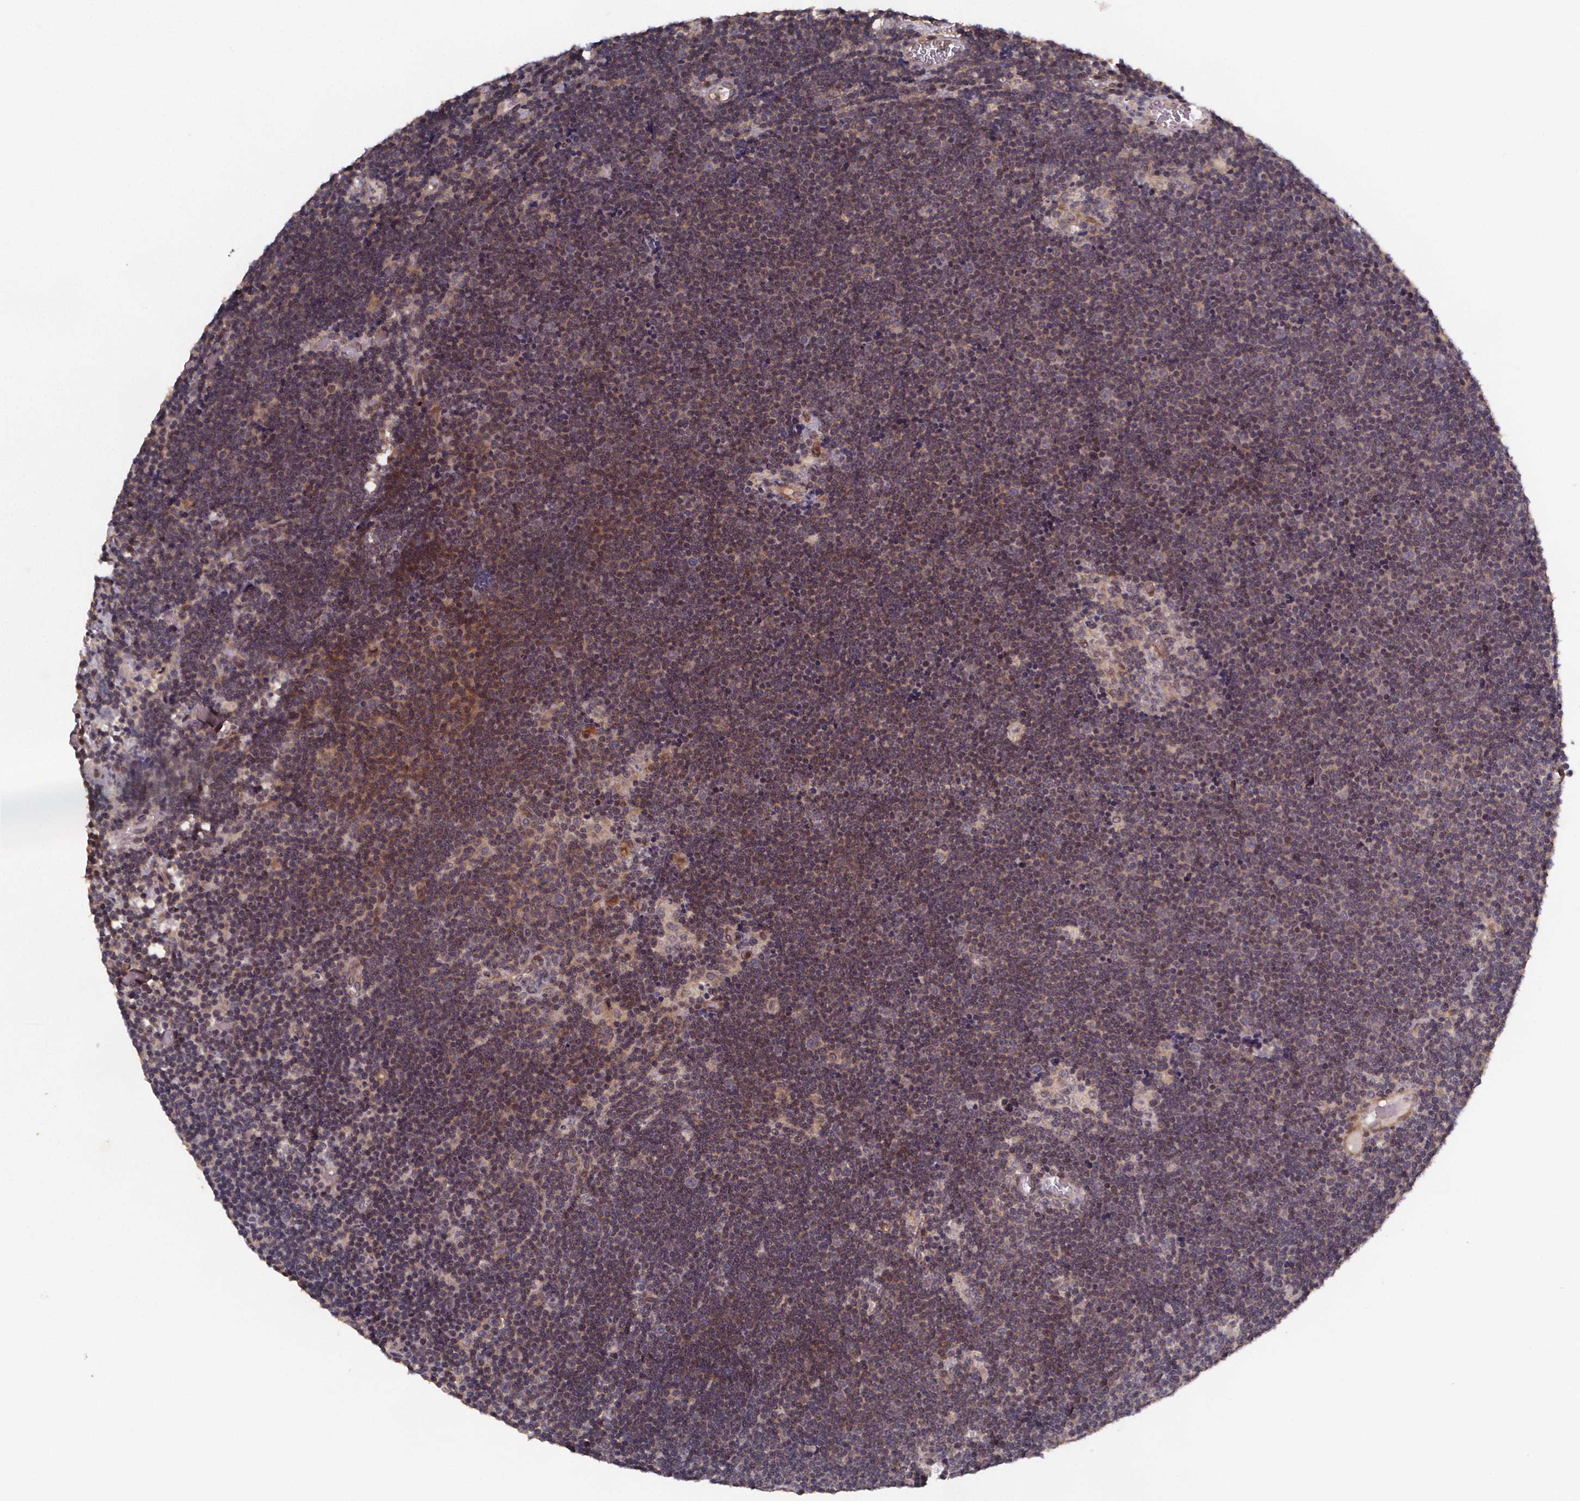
{"staining": {"intensity": "moderate", "quantity": "<25%", "location": "cytoplasmic/membranous"}, "tissue": "lymphoma", "cell_type": "Tumor cells", "image_type": "cancer", "snomed": [{"axis": "morphology", "description": "Malignant lymphoma, non-Hodgkin's type, Low grade"}, {"axis": "topography", "description": "Brain"}], "caption": "Immunohistochemical staining of lymphoma displays low levels of moderate cytoplasmic/membranous protein positivity in approximately <25% of tumor cells. Immunohistochemistry stains the protein of interest in brown and the nuclei are stained blue.", "gene": "PIERCE2", "patient": {"sex": "female", "age": 66}}